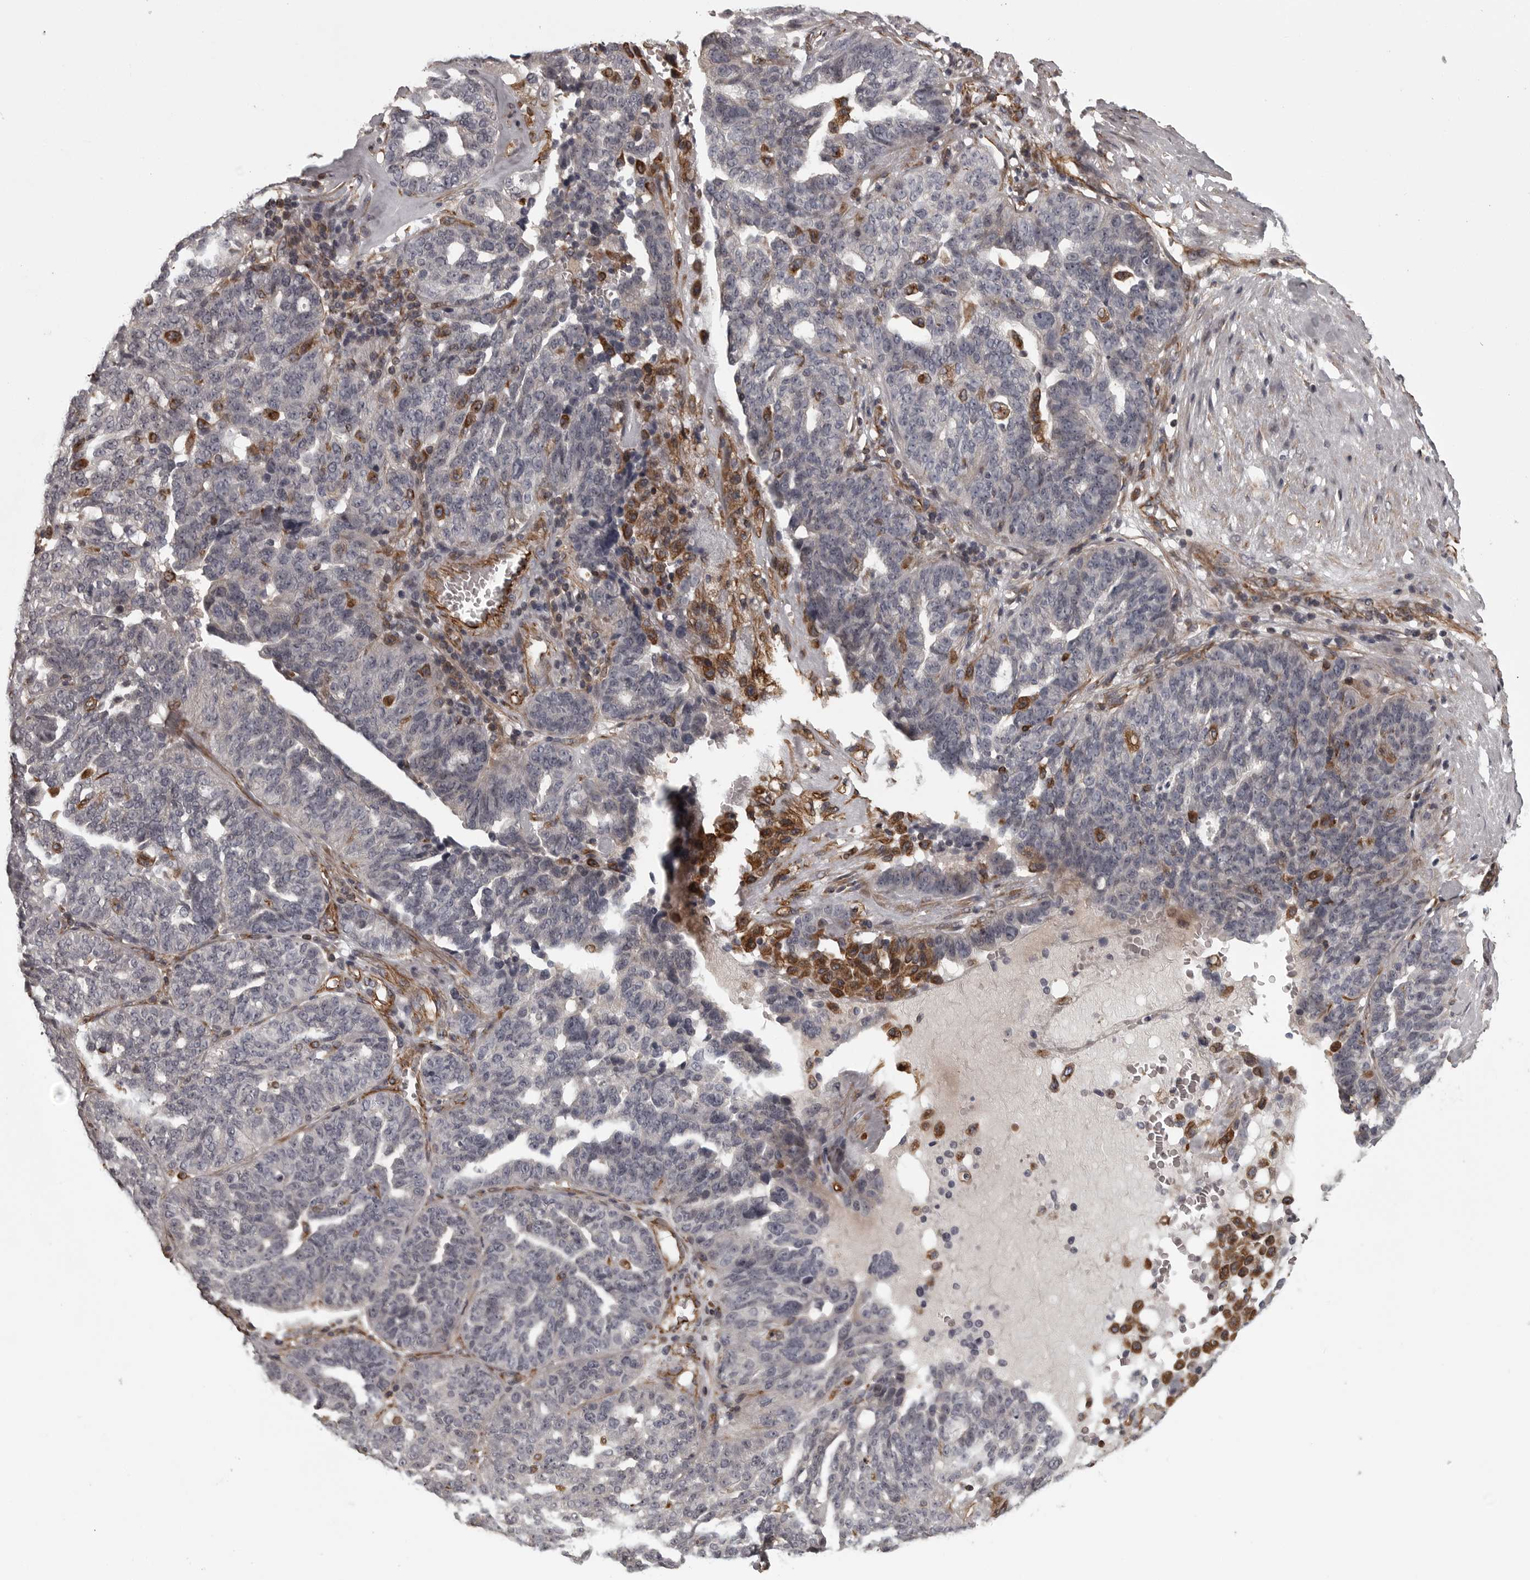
{"staining": {"intensity": "negative", "quantity": "none", "location": "none"}, "tissue": "ovarian cancer", "cell_type": "Tumor cells", "image_type": "cancer", "snomed": [{"axis": "morphology", "description": "Cystadenocarcinoma, serous, NOS"}, {"axis": "topography", "description": "Ovary"}], "caption": "A micrograph of ovarian cancer (serous cystadenocarcinoma) stained for a protein demonstrates no brown staining in tumor cells.", "gene": "FAAP100", "patient": {"sex": "female", "age": 59}}